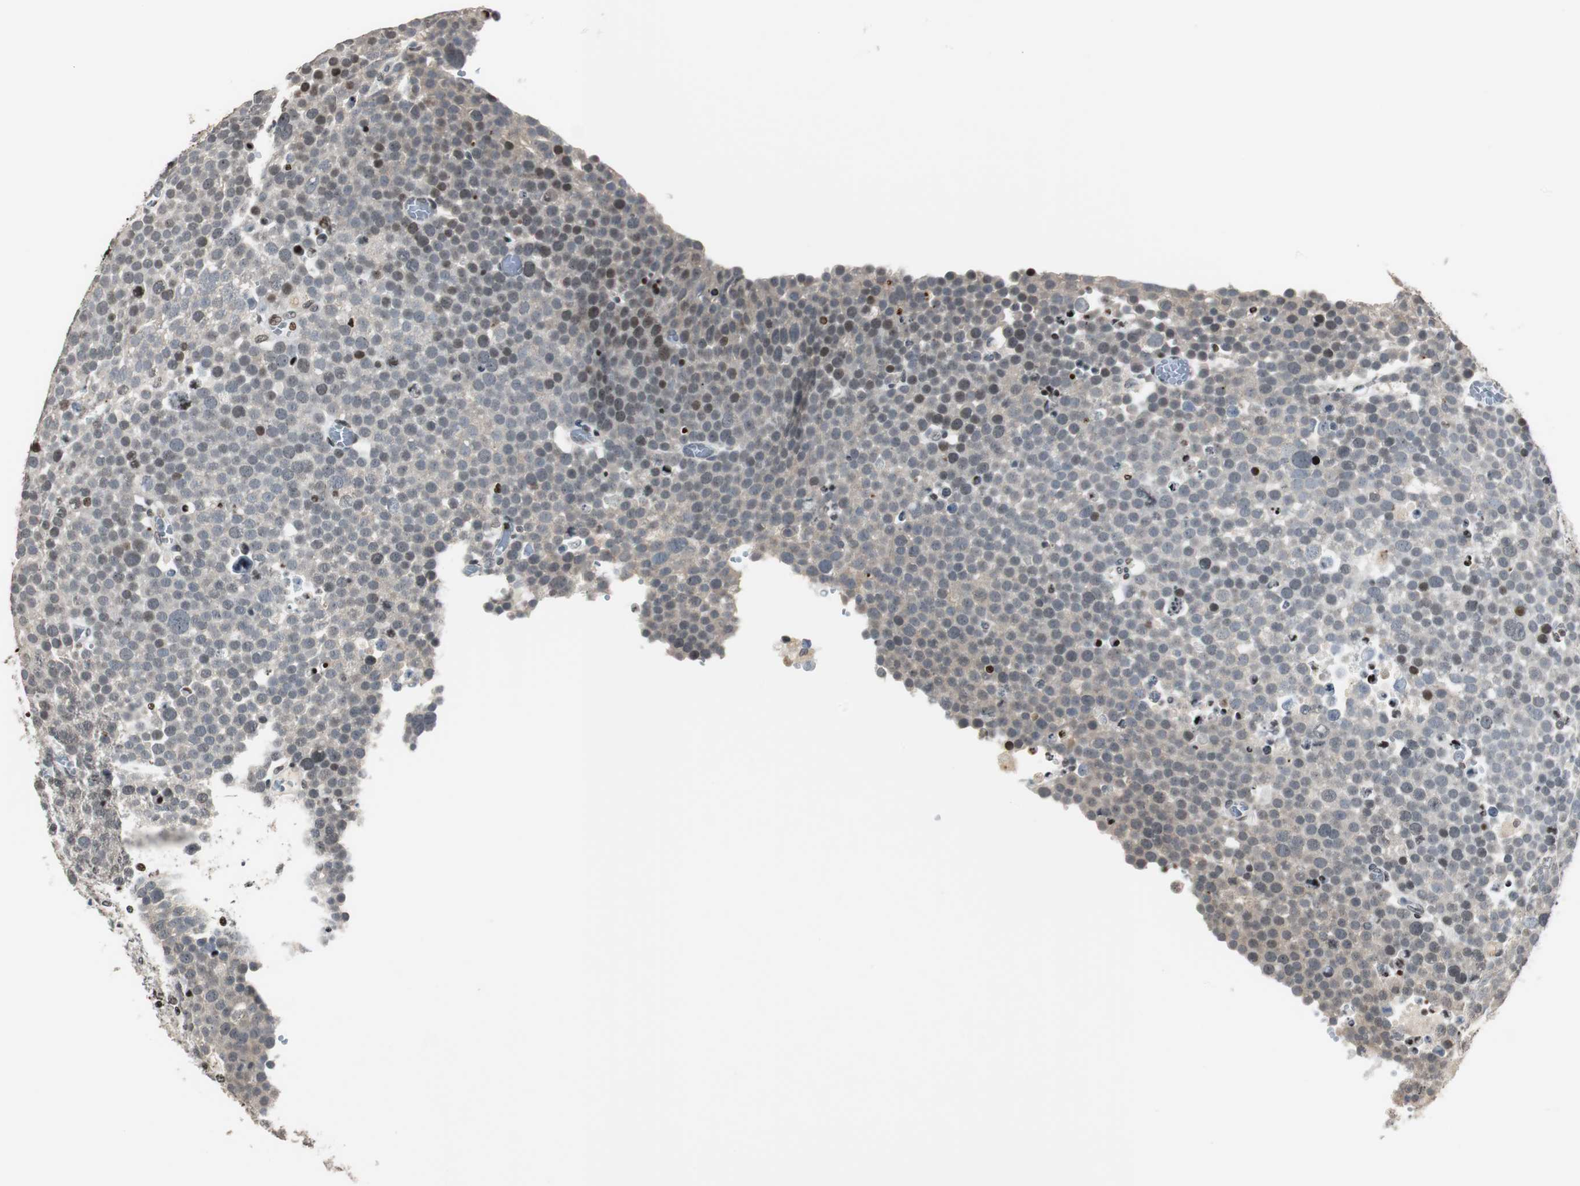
{"staining": {"intensity": "weak", "quantity": "<25%", "location": "nuclear"}, "tissue": "testis cancer", "cell_type": "Tumor cells", "image_type": "cancer", "snomed": [{"axis": "morphology", "description": "Seminoma, NOS"}, {"axis": "topography", "description": "Testis"}], "caption": "Image shows no protein positivity in tumor cells of seminoma (testis) tissue.", "gene": "PAXIP1", "patient": {"sex": "male", "age": 71}}